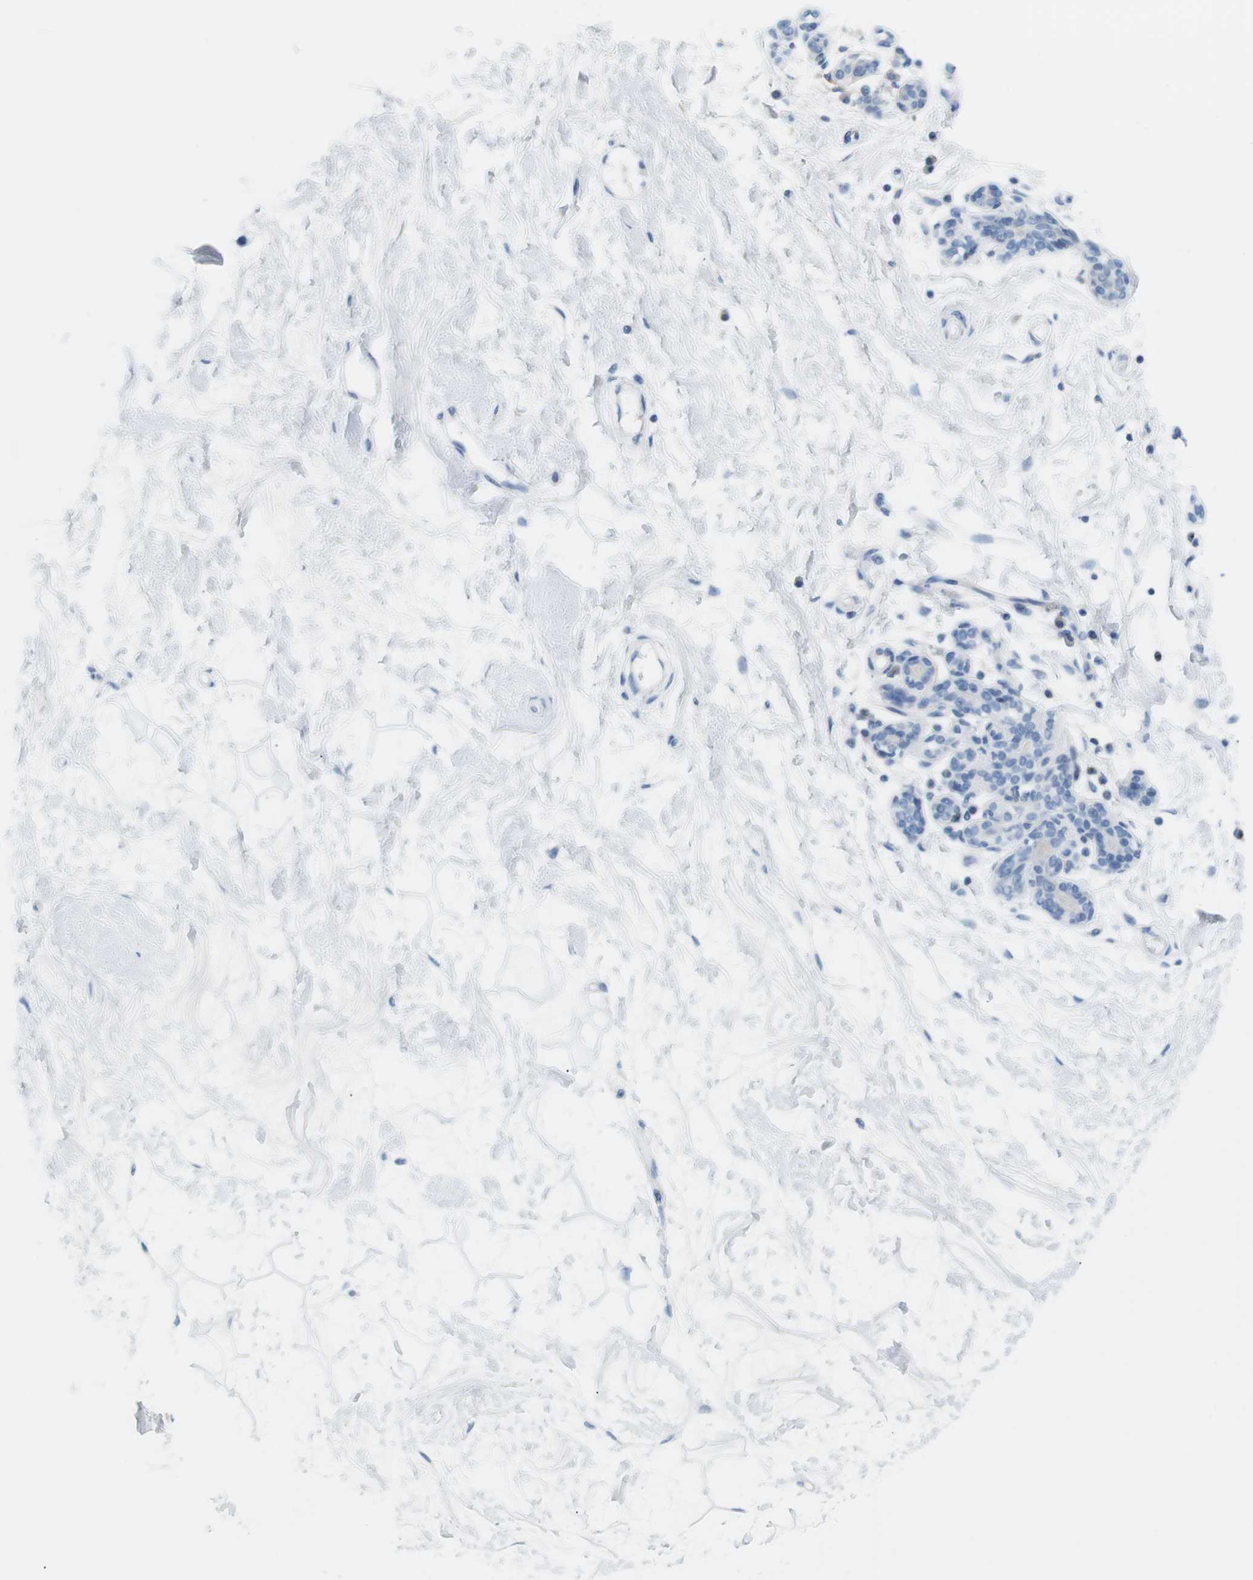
{"staining": {"intensity": "negative", "quantity": "none", "location": "none"}, "tissue": "breast", "cell_type": "Adipocytes", "image_type": "normal", "snomed": [{"axis": "morphology", "description": "Normal tissue, NOS"}, {"axis": "morphology", "description": "Lobular carcinoma"}, {"axis": "topography", "description": "Breast"}], "caption": "Immunohistochemistry of unremarkable breast displays no staining in adipocytes.", "gene": "TNFRSF4", "patient": {"sex": "female", "age": 59}}